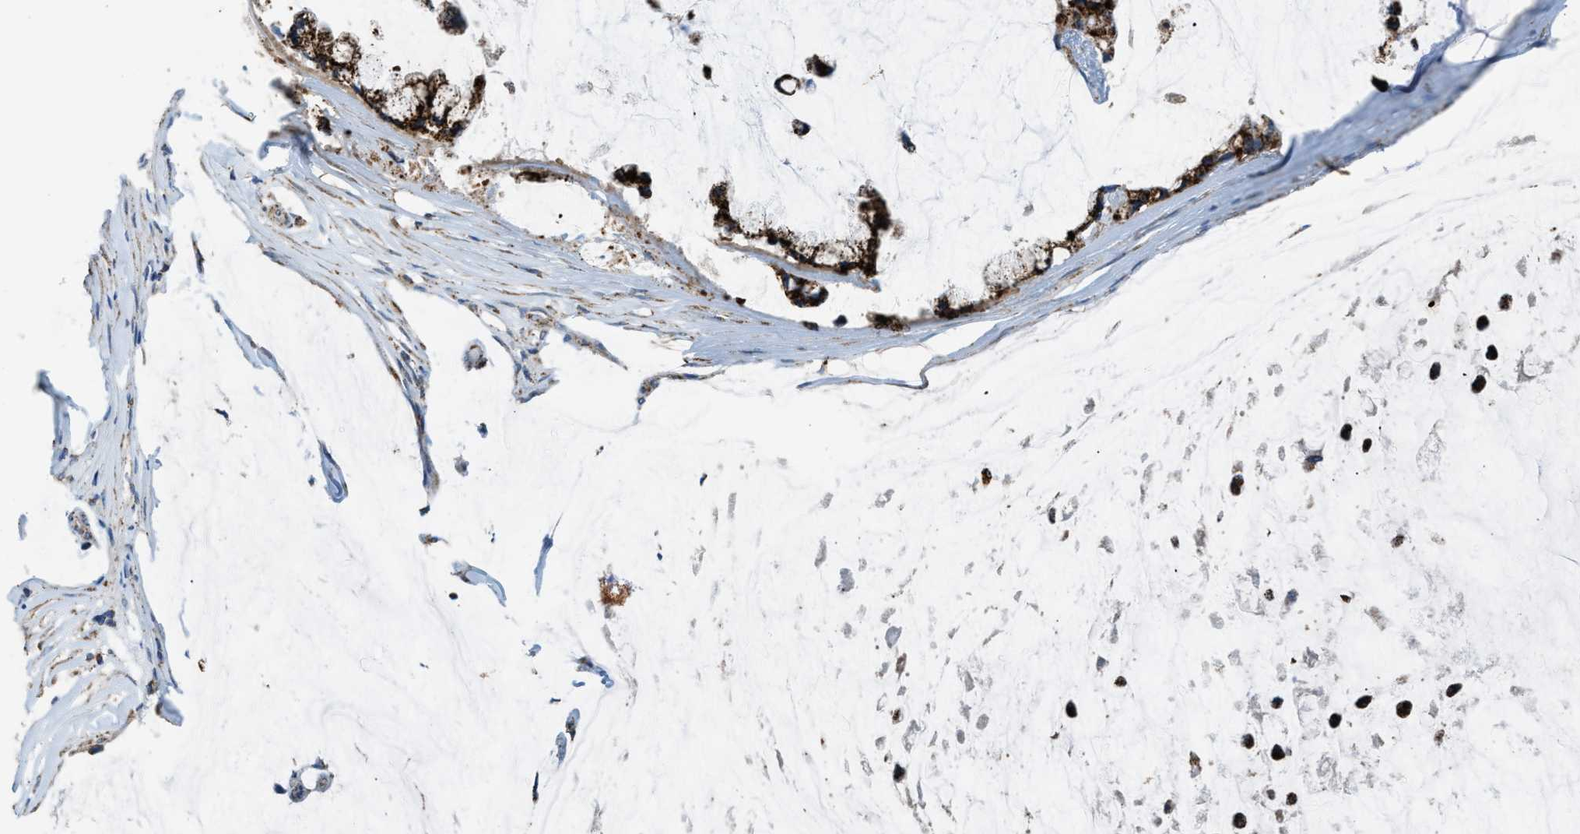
{"staining": {"intensity": "moderate", "quantity": "25%-75%", "location": "cytoplasmic/membranous"}, "tissue": "ovarian cancer", "cell_type": "Tumor cells", "image_type": "cancer", "snomed": [{"axis": "morphology", "description": "Cystadenocarcinoma, mucinous, NOS"}, {"axis": "topography", "description": "Ovary"}], "caption": "Brown immunohistochemical staining in ovarian cancer (mucinous cystadenocarcinoma) displays moderate cytoplasmic/membranous staining in approximately 25%-75% of tumor cells.", "gene": "ETFB", "patient": {"sex": "female", "age": 39}}